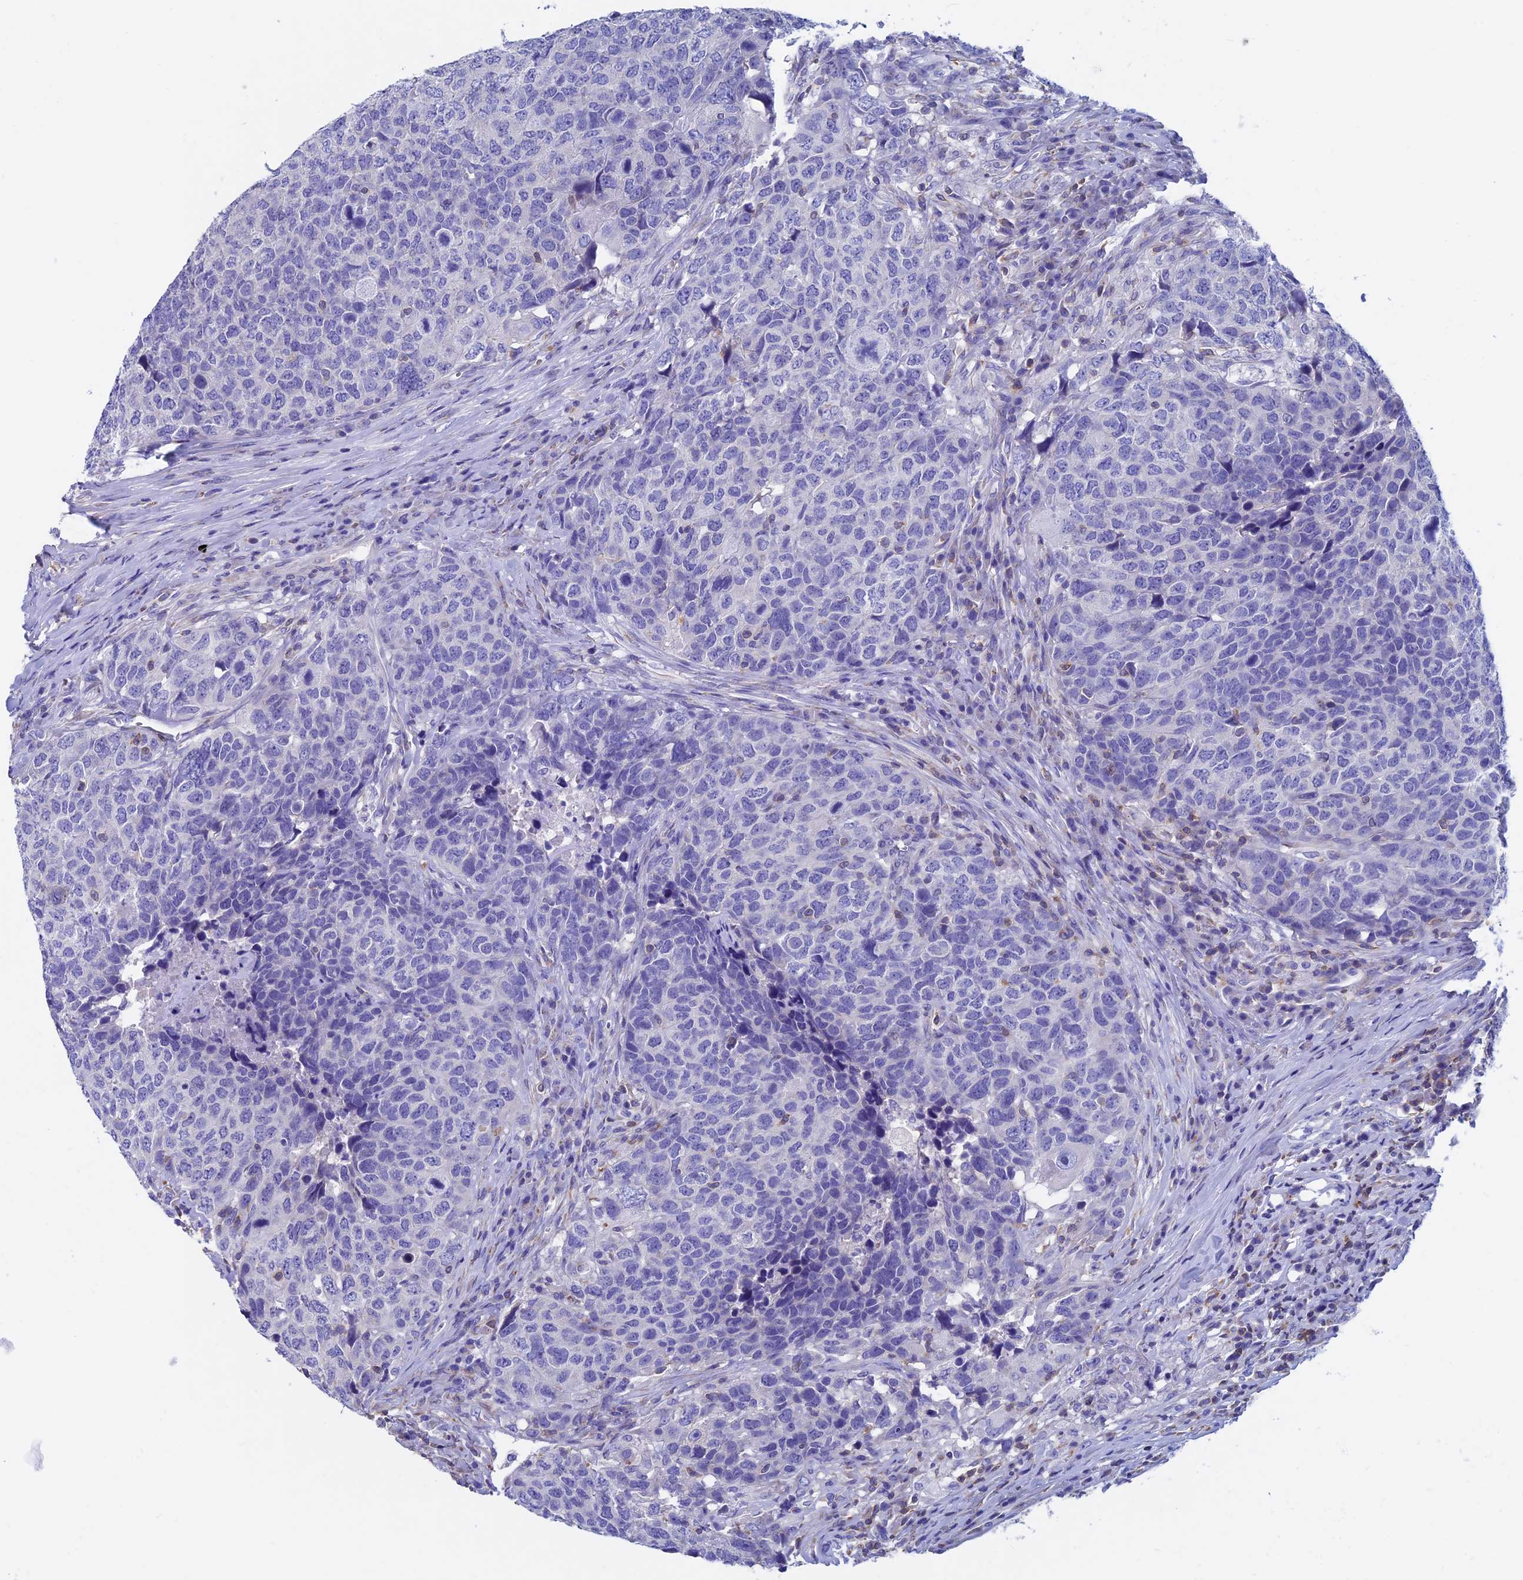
{"staining": {"intensity": "negative", "quantity": "none", "location": "none"}, "tissue": "head and neck cancer", "cell_type": "Tumor cells", "image_type": "cancer", "snomed": [{"axis": "morphology", "description": "Squamous cell carcinoma, NOS"}, {"axis": "topography", "description": "Head-Neck"}], "caption": "A photomicrograph of human head and neck cancer (squamous cell carcinoma) is negative for staining in tumor cells.", "gene": "SEPTIN1", "patient": {"sex": "male", "age": 66}}